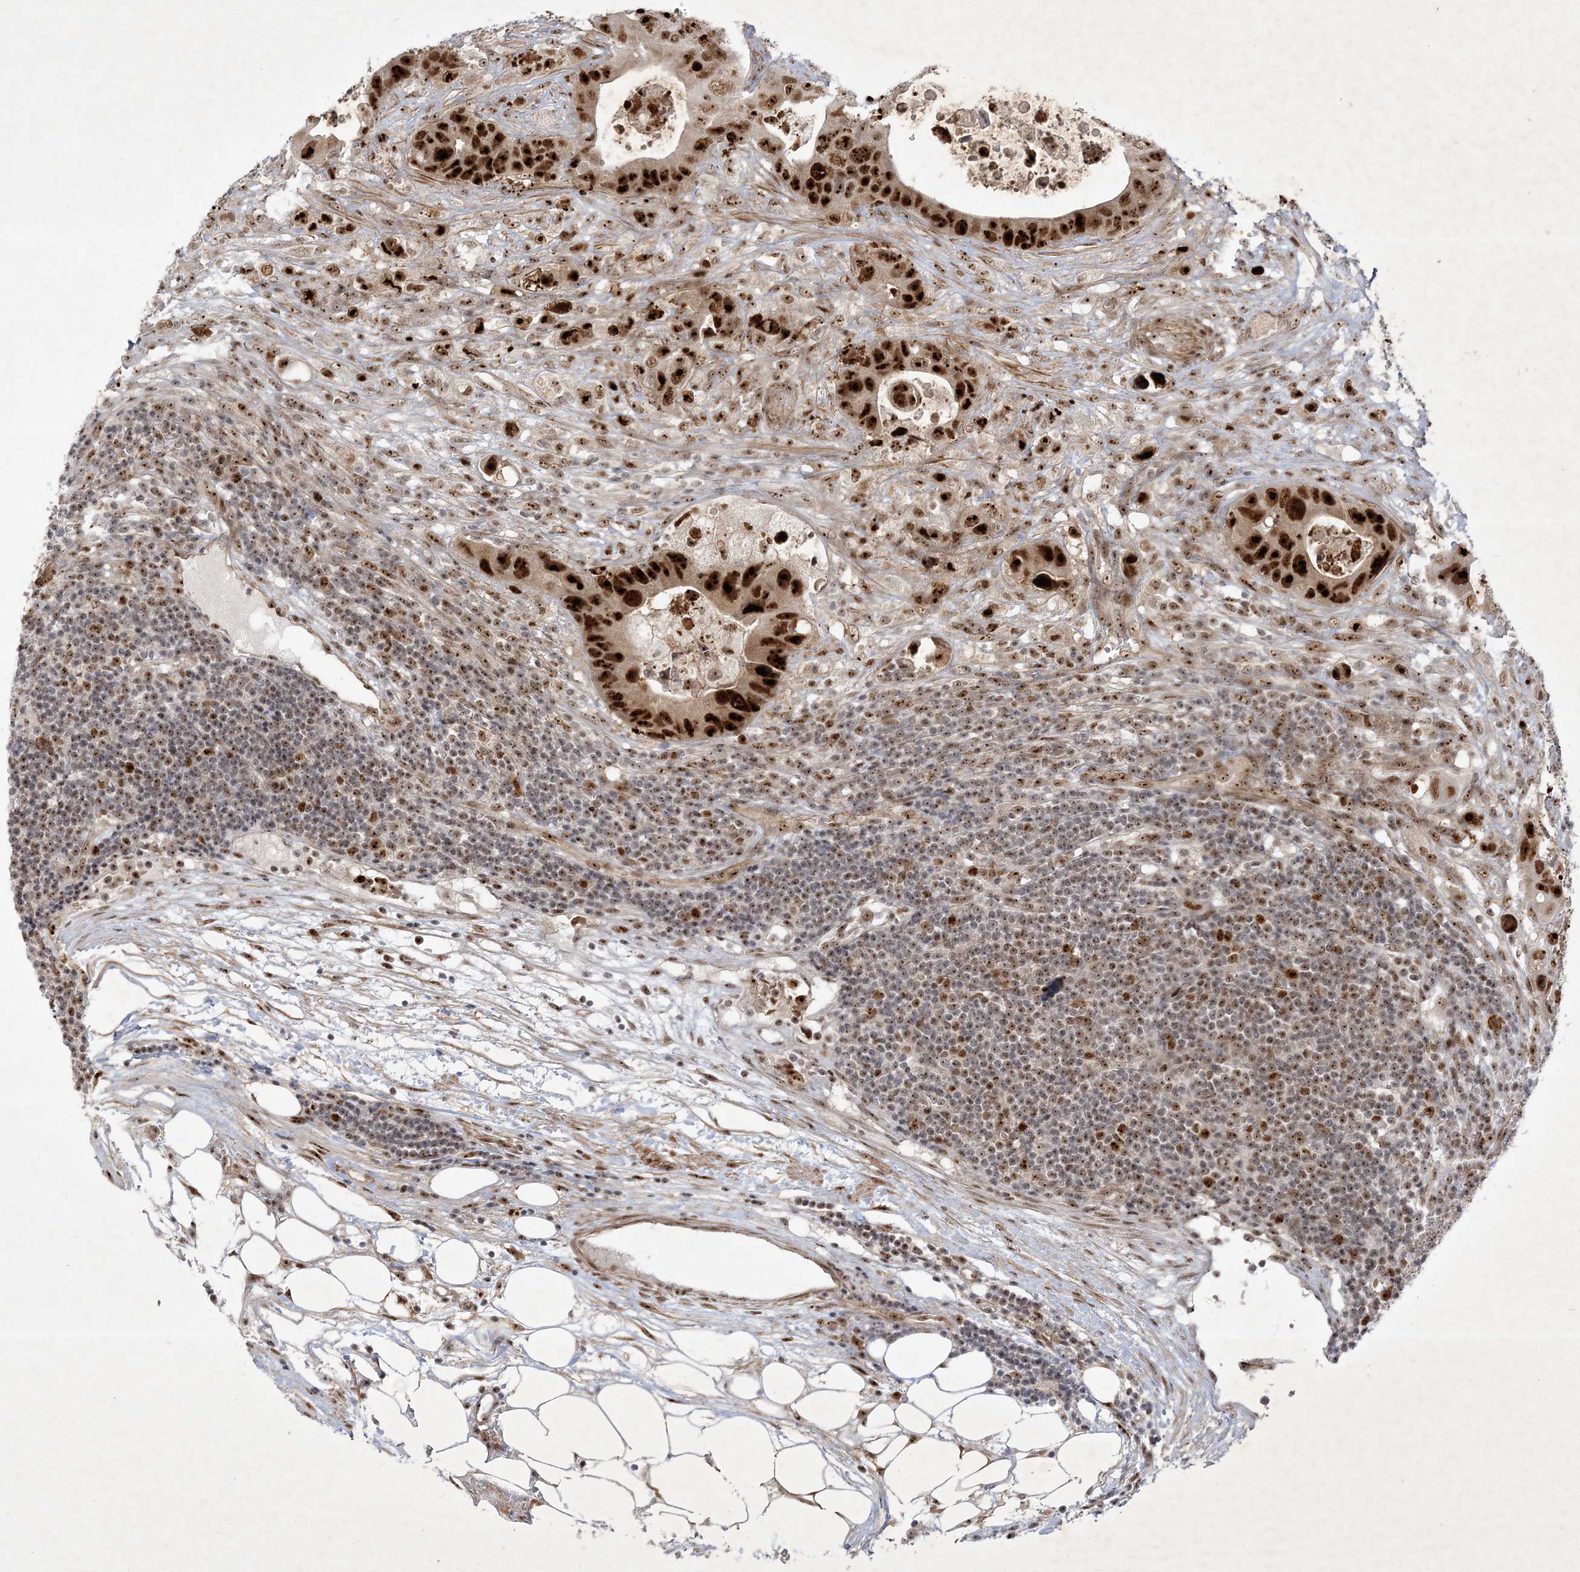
{"staining": {"intensity": "strong", "quantity": ">75%", "location": "nuclear"}, "tissue": "colorectal cancer", "cell_type": "Tumor cells", "image_type": "cancer", "snomed": [{"axis": "morphology", "description": "Adenocarcinoma, NOS"}, {"axis": "topography", "description": "Colon"}], "caption": "Immunohistochemistry (IHC) (DAB) staining of human colorectal cancer exhibits strong nuclear protein staining in approximately >75% of tumor cells.", "gene": "NPM3", "patient": {"sex": "female", "age": 46}}